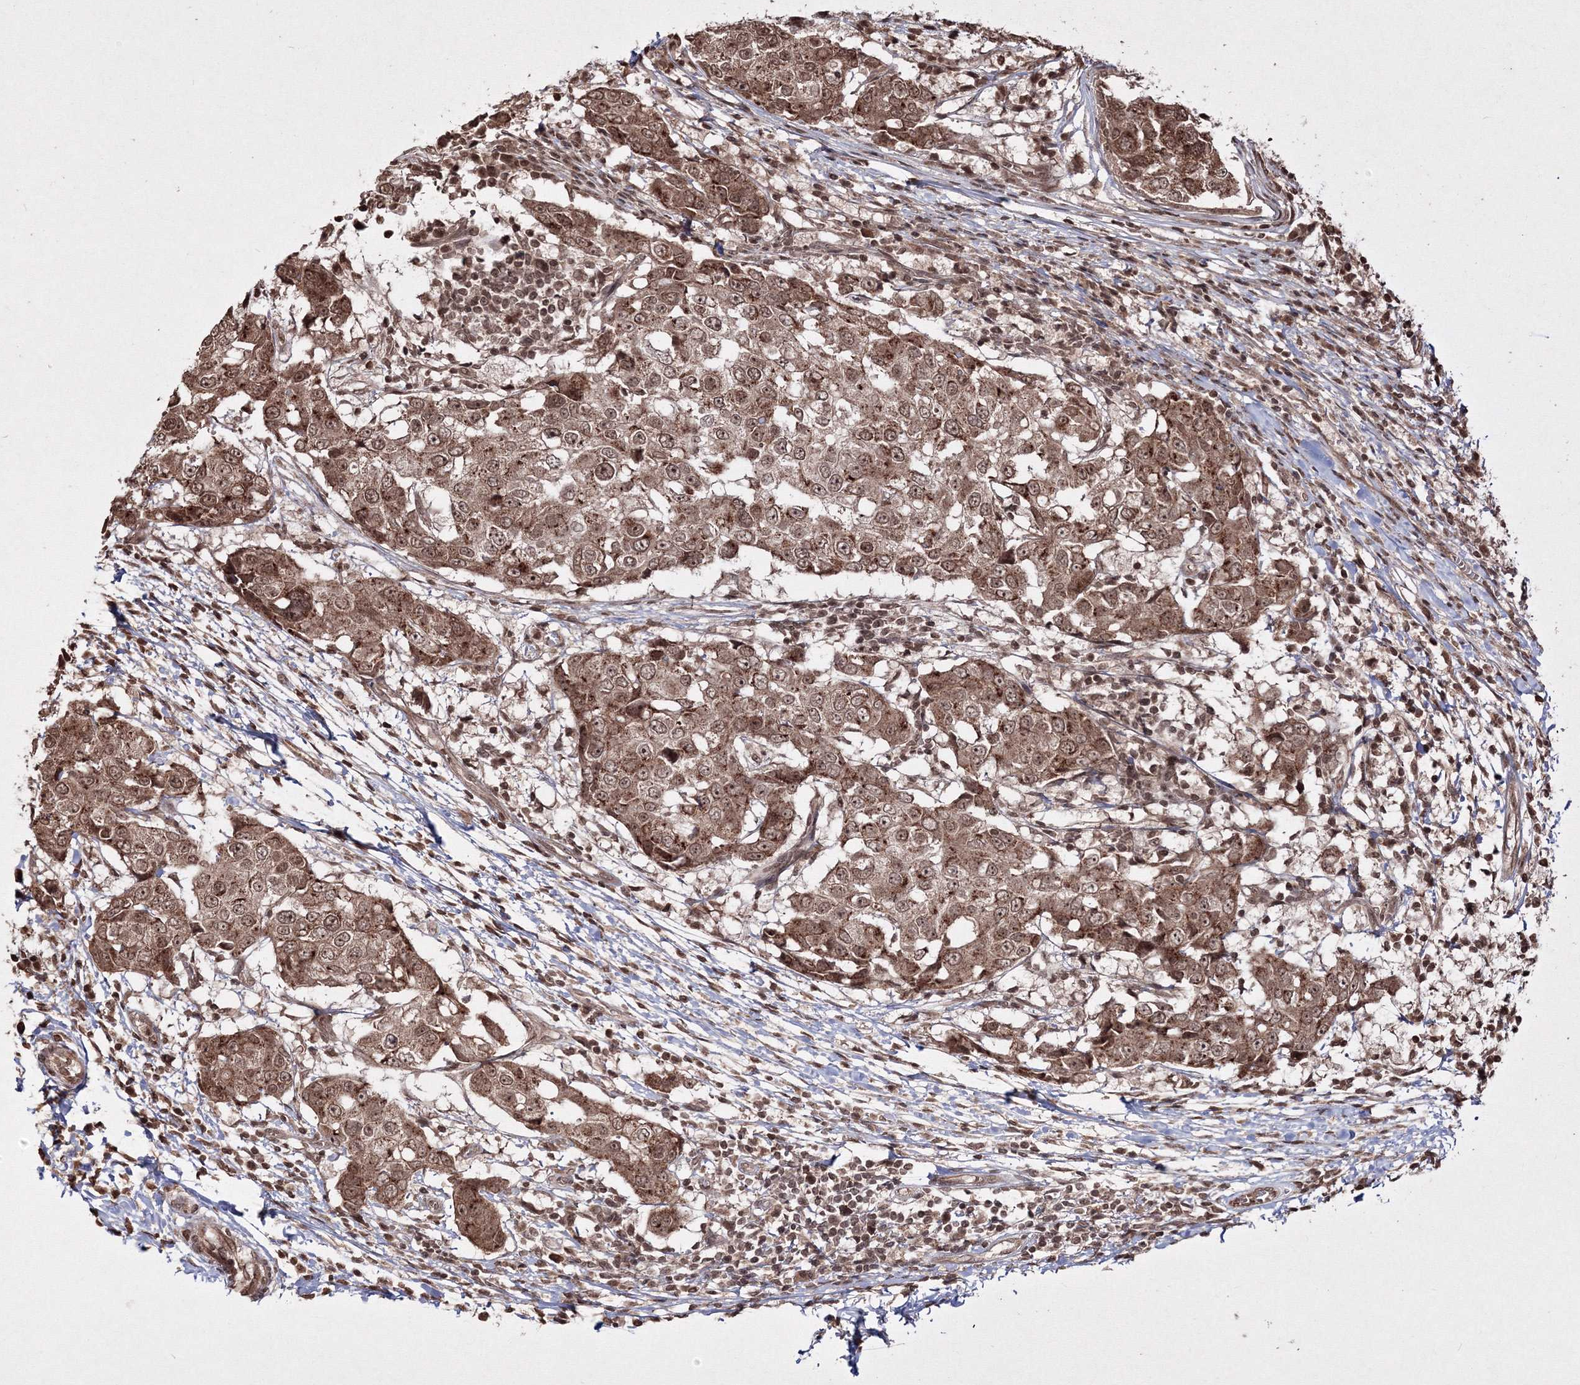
{"staining": {"intensity": "moderate", "quantity": ">75%", "location": "cytoplasmic/membranous,nuclear"}, "tissue": "breast cancer", "cell_type": "Tumor cells", "image_type": "cancer", "snomed": [{"axis": "morphology", "description": "Duct carcinoma"}, {"axis": "topography", "description": "Breast"}], "caption": "DAB (3,3'-diaminobenzidine) immunohistochemical staining of human intraductal carcinoma (breast) demonstrates moderate cytoplasmic/membranous and nuclear protein staining in approximately >75% of tumor cells. The staining was performed using DAB, with brown indicating positive protein expression. Nuclei are stained blue with hematoxylin.", "gene": "PEX13", "patient": {"sex": "female", "age": 27}}